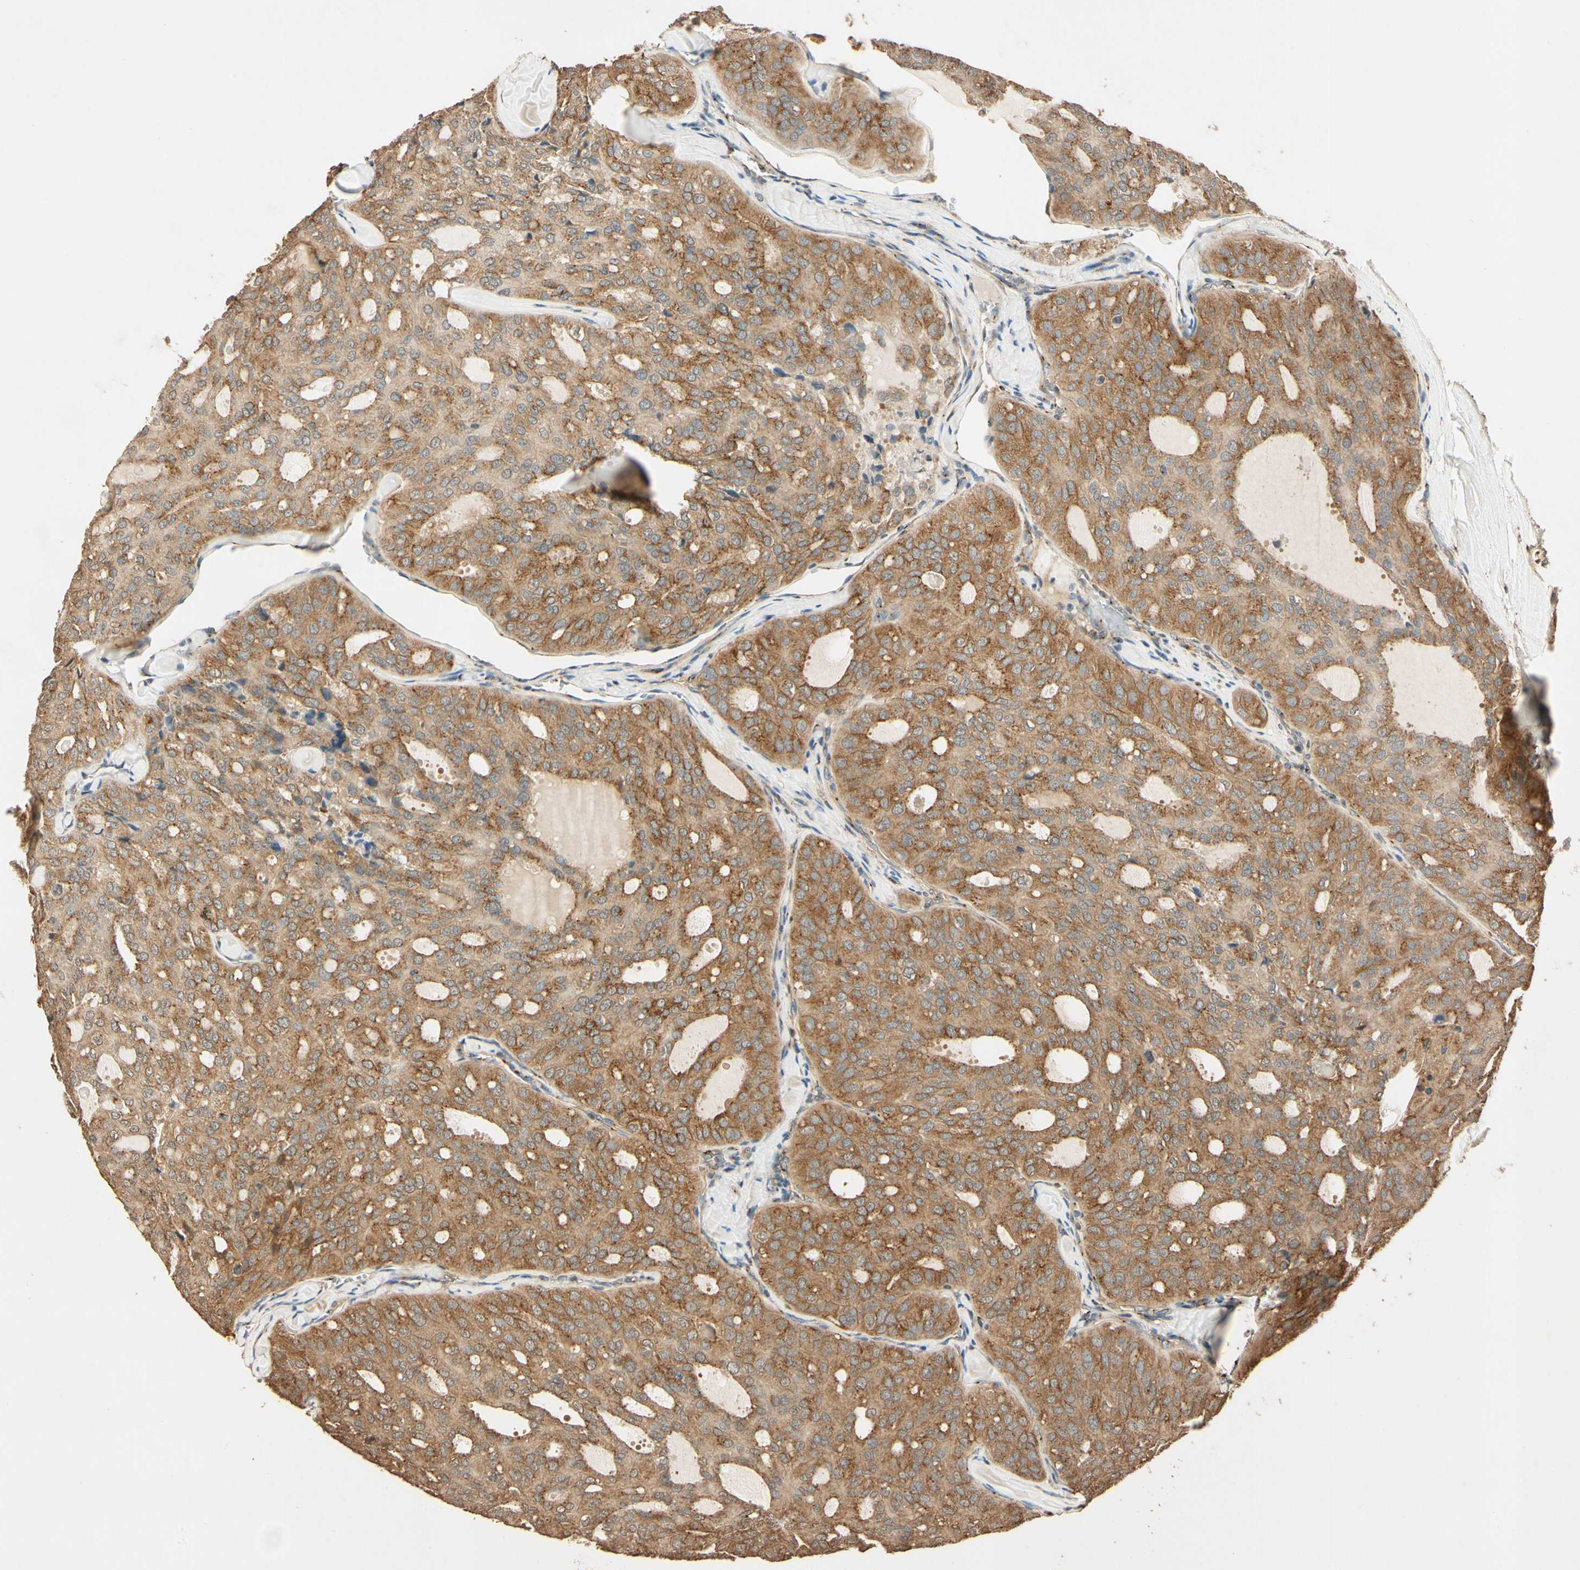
{"staining": {"intensity": "moderate", "quantity": ">75%", "location": "cytoplasmic/membranous"}, "tissue": "thyroid cancer", "cell_type": "Tumor cells", "image_type": "cancer", "snomed": [{"axis": "morphology", "description": "Follicular adenoma carcinoma, NOS"}, {"axis": "topography", "description": "Thyroid gland"}], "caption": "This histopathology image displays IHC staining of human thyroid follicular adenoma carcinoma, with medium moderate cytoplasmic/membranous staining in about >75% of tumor cells.", "gene": "AKAP9", "patient": {"sex": "male", "age": 75}}